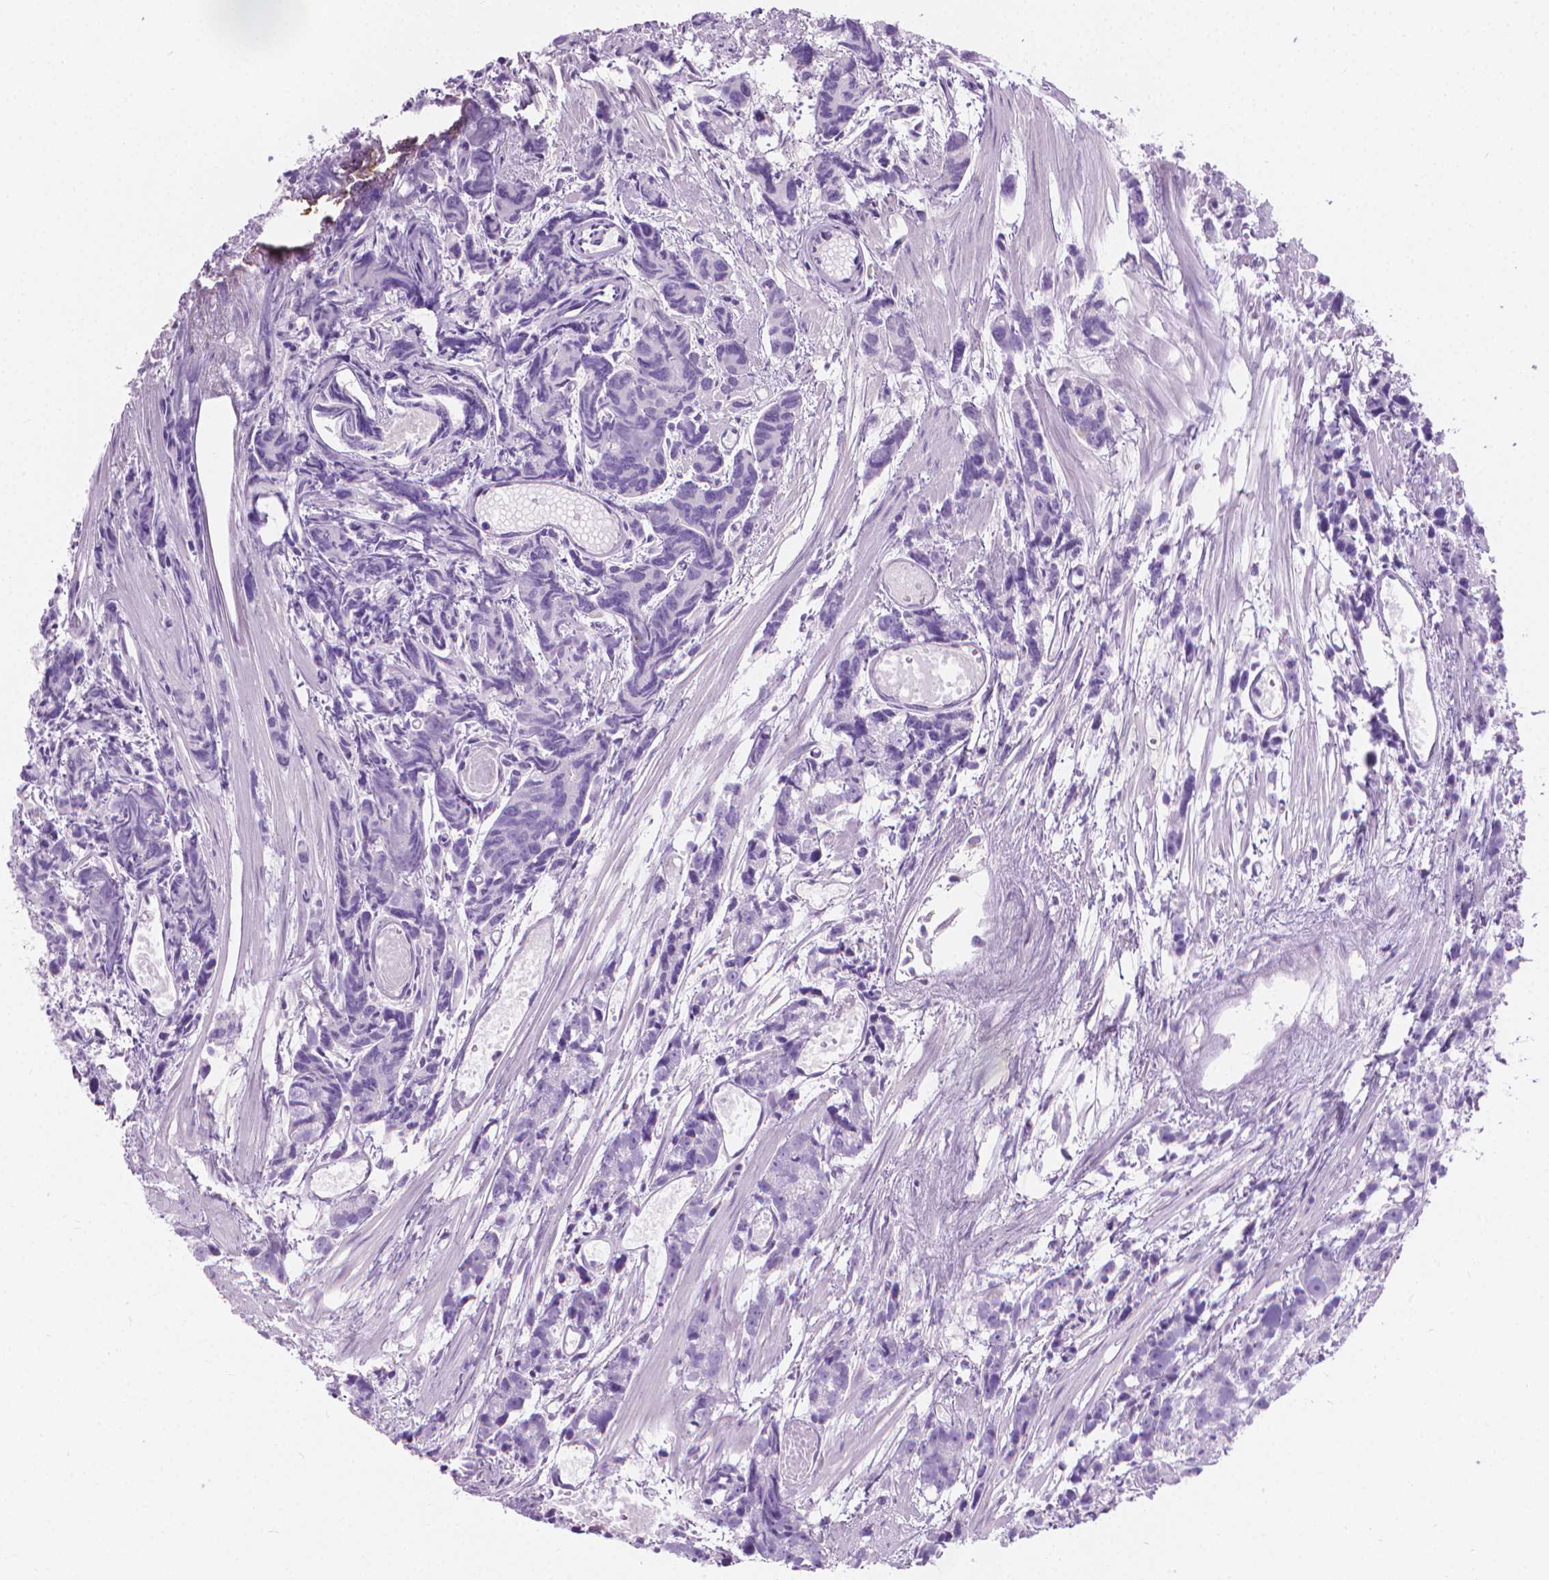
{"staining": {"intensity": "negative", "quantity": "none", "location": "none"}, "tissue": "prostate cancer", "cell_type": "Tumor cells", "image_type": "cancer", "snomed": [{"axis": "morphology", "description": "Adenocarcinoma, High grade"}, {"axis": "topography", "description": "Prostate"}], "caption": "A high-resolution micrograph shows IHC staining of prostate adenocarcinoma (high-grade), which shows no significant staining in tumor cells.", "gene": "CFAP52", "patient": {"sex": "male", "age": 77}}